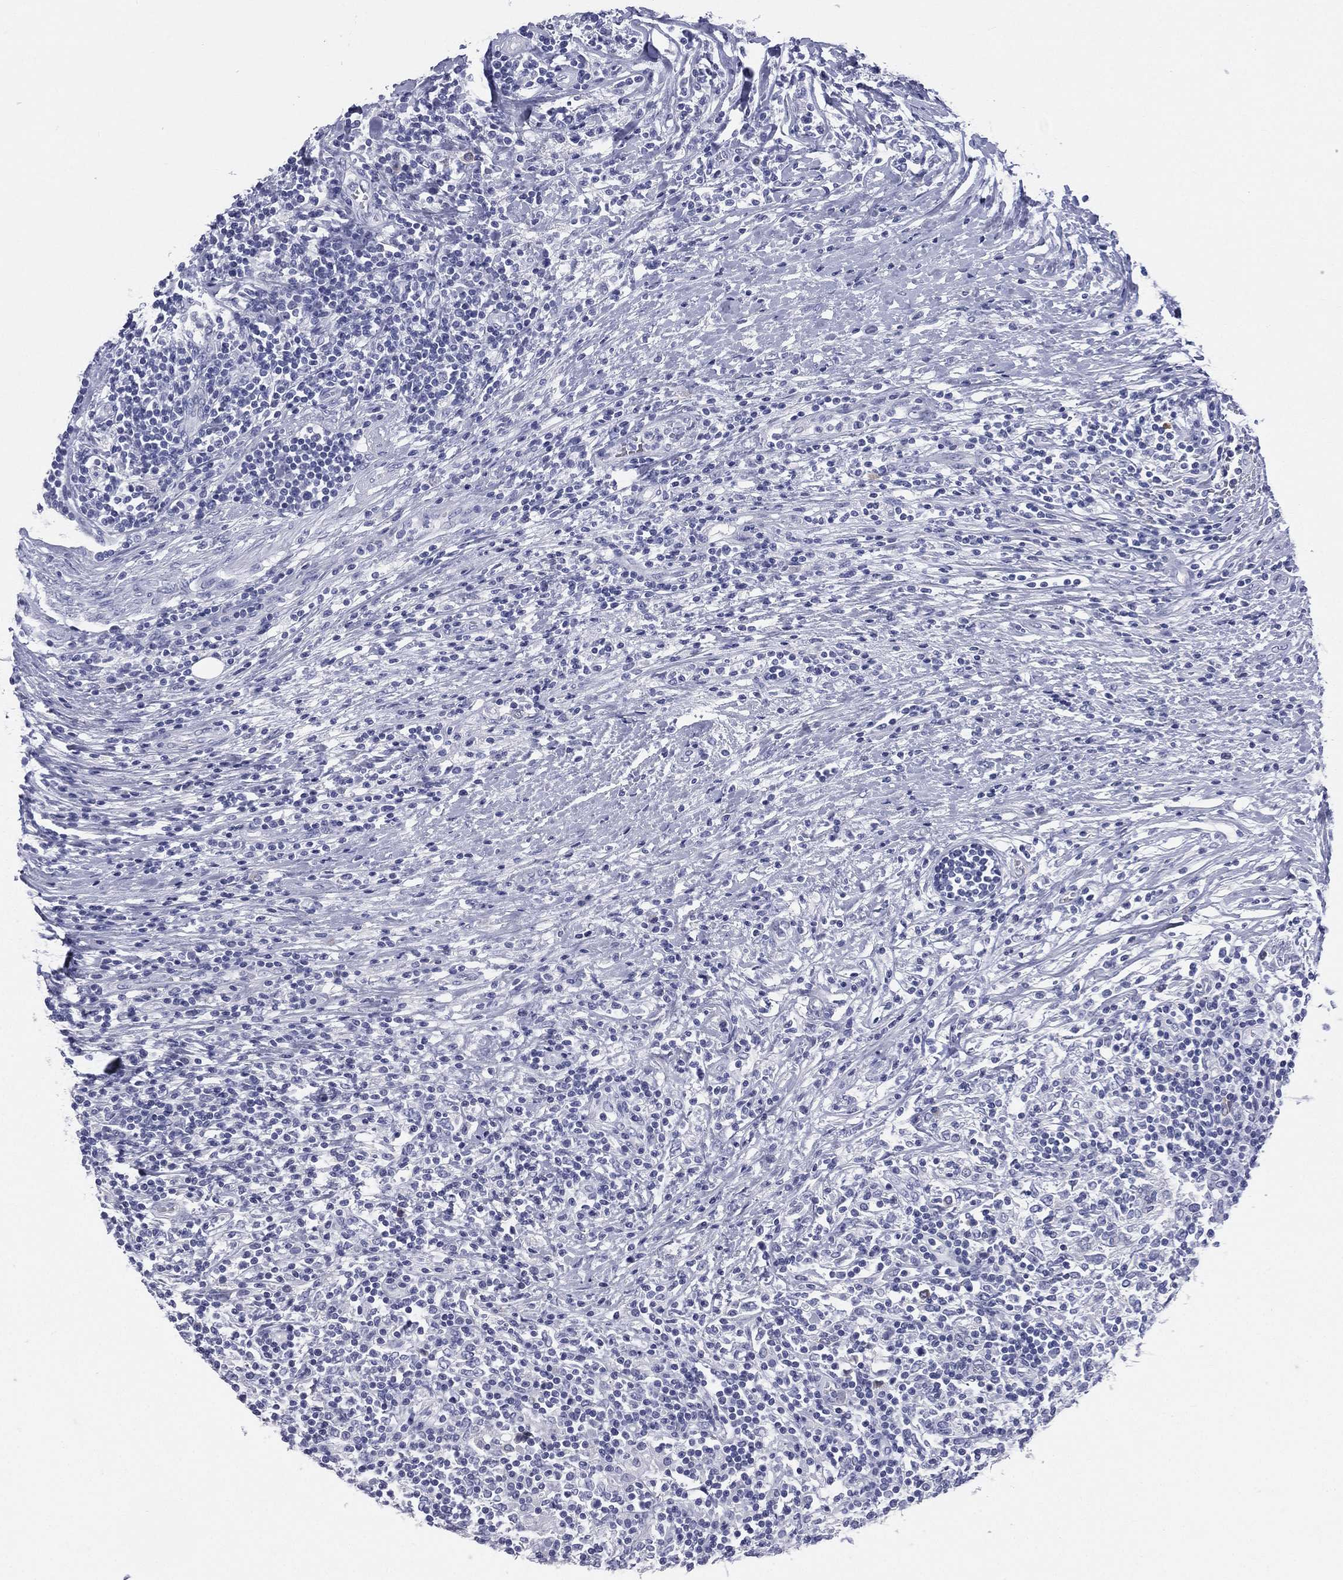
{"staining": {"intensity": "negative", "quantity": "none", "location": "none"}, "tissue": "lymphoma", "cell_type": "Tumor cells", "image_type": "cancer", "snomed": [{"axis": "morphology", "description": "Malignant lymphoma, non-Hodgkin's type, High grade"}, {"axis": "topography", "description": "Lymph node"}], "caption": "Tumor cells are negative for brown protein staining in high-grade malignant lymphoma, non-Hodgkin's type.", "gene": "MLN", "patient": {"sex": "female", "age": 84}}